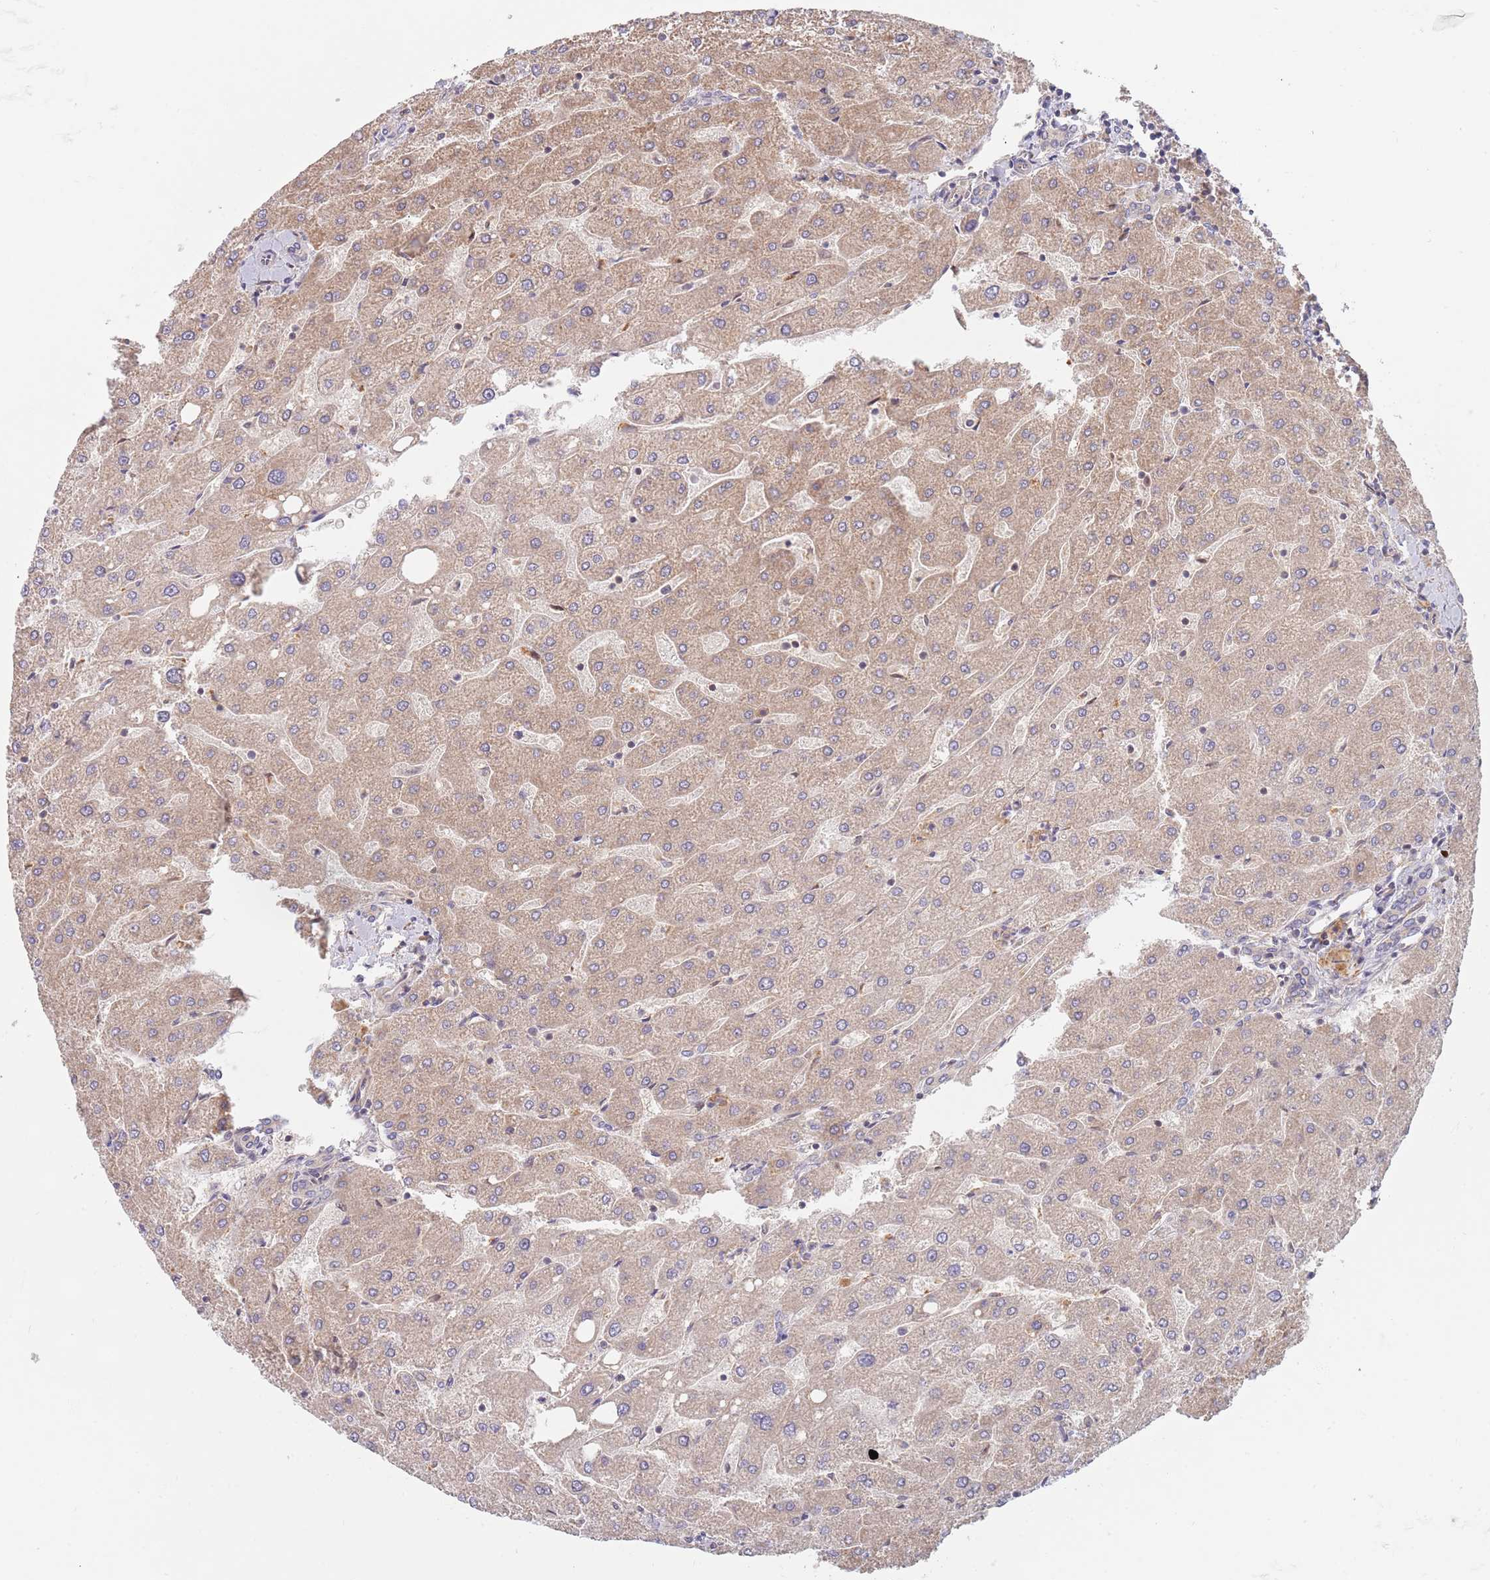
{"staining": {"intensity": "weak", "quantity": "<25%", "location": "cytoplasmic/membranous"}, "tissue": "liver", "cell_type": "Cholangiocytes", "image_type": "normal", "snomed": [{"axis": "morphology", "description": "Normal tissue, NOS"}, {"axis": "topography", "description": "Liver"}], "caption": "The immunohistochemistry photomicrograph has no significant expression in cholangiocytes of liver. (DAB (3,3'-diaminobenzidine) immunohistochemistry, high magnification).", "gene": "GUK1", "patient": {"sex": "male", "age": 67}}